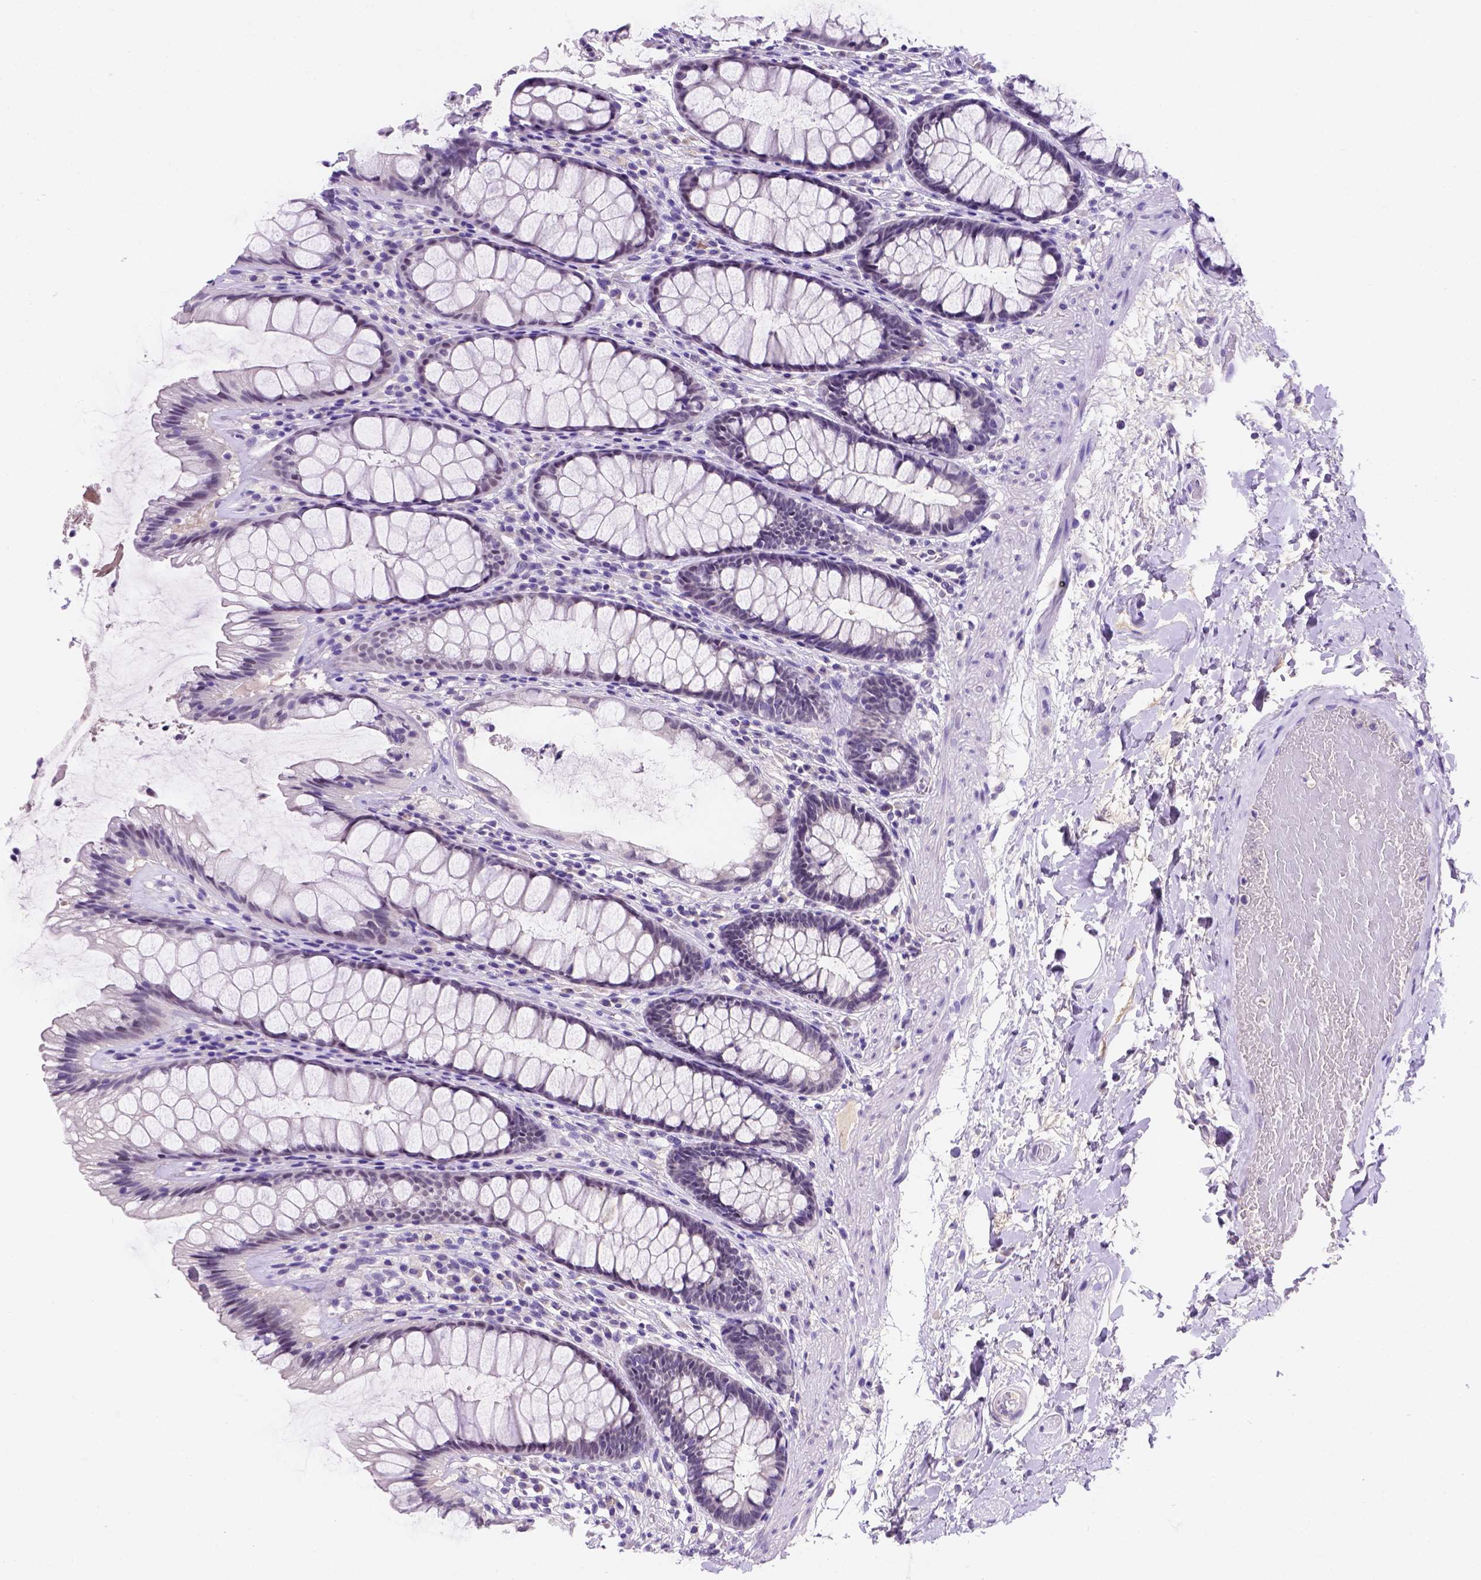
{"staining": {"intensity": "negative", "quantity": "none", "location": "none"}, "tissue": "rectum", "cell_type": "Glandular cells", "image_type": "normal", "snomed": [{"axis": "morphology", "description": "Normal tissue, NOS"}, {"axis": "topography", "description": "Rectum"}], "caption": "IHC histopathology image of normal rectum: human rectum stained with DAB displays no significant protein expression in glandular cells.", "gene": "FAM81B", "patient": {"sex": "male", "age": 72}}